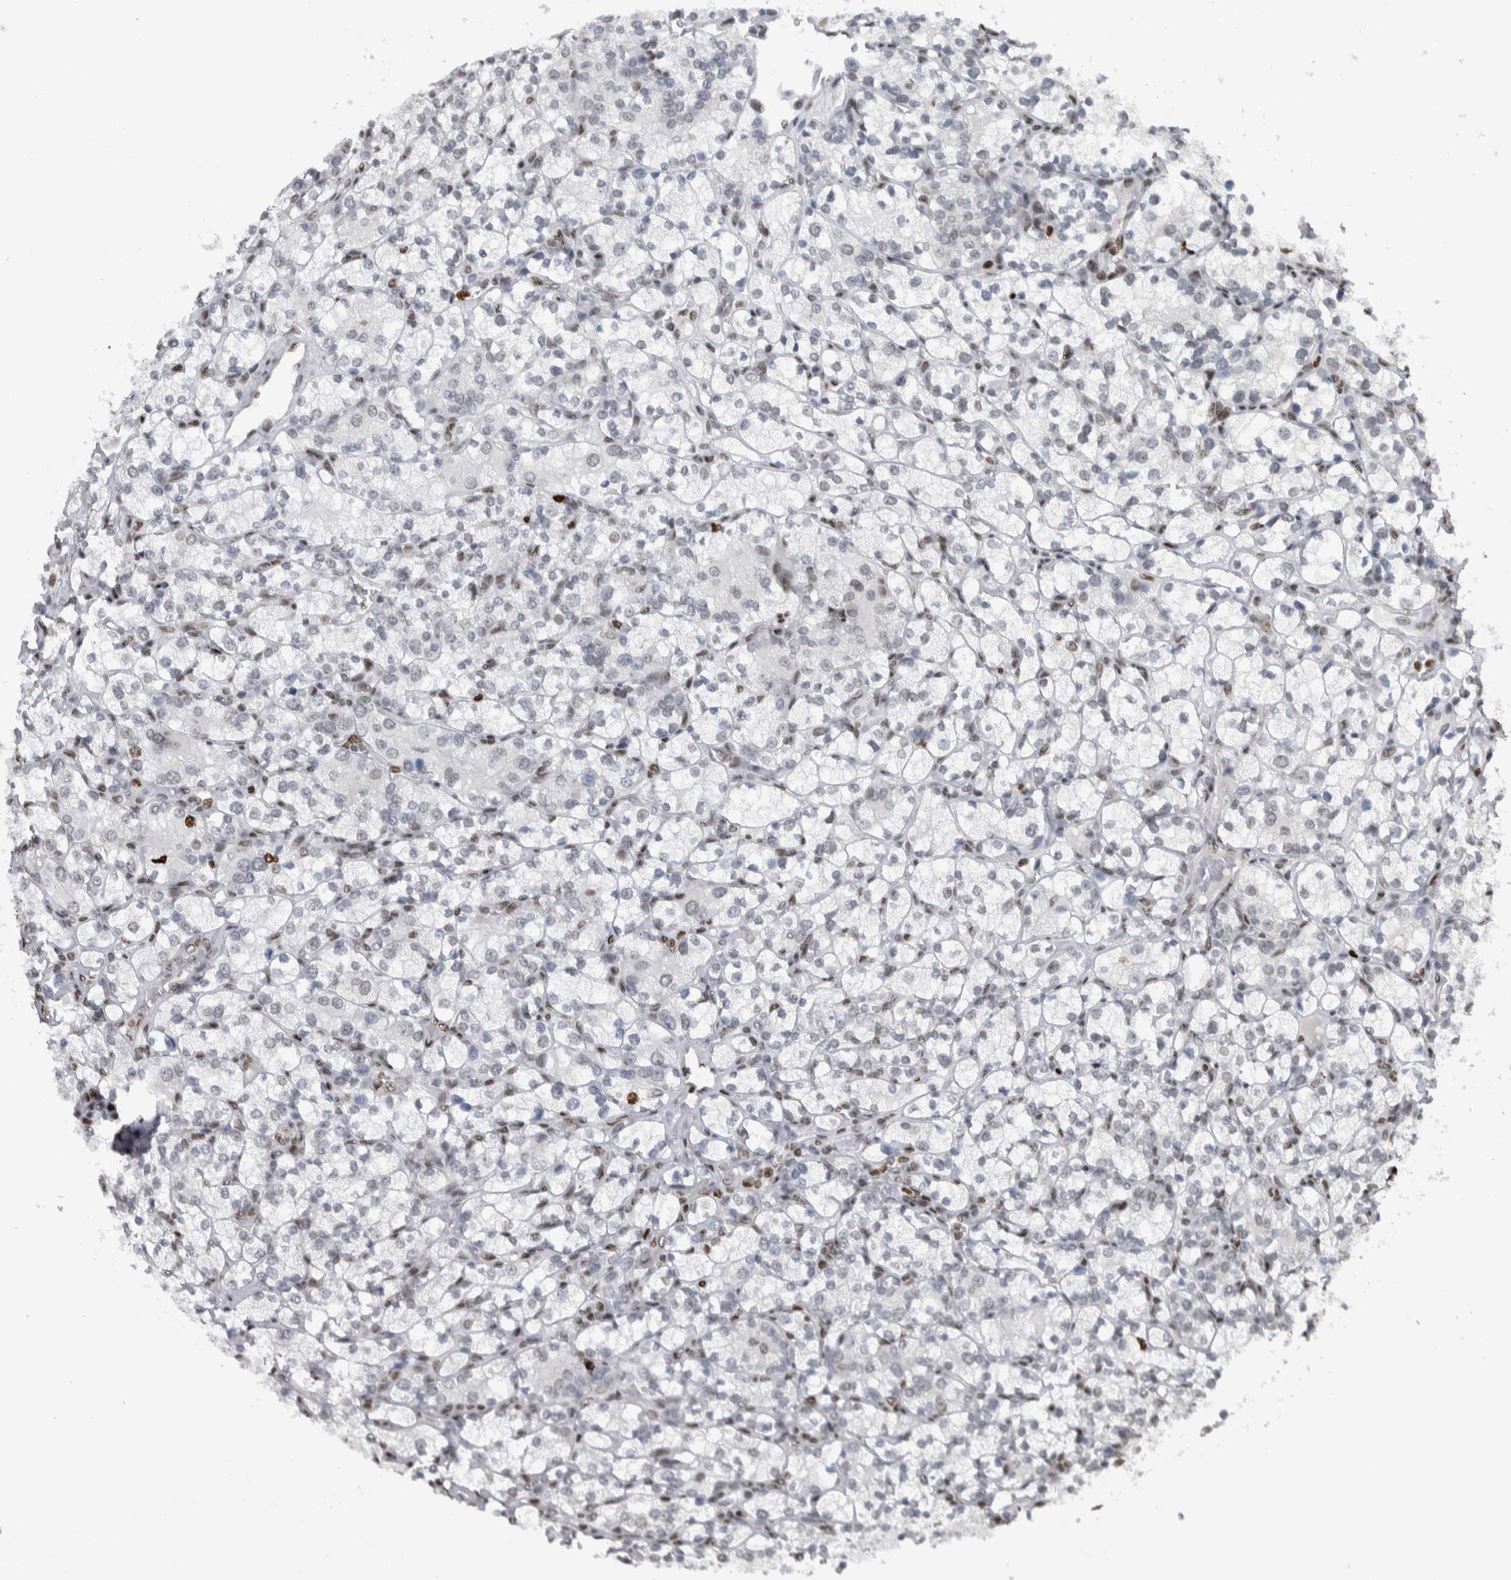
{"staining": {"intensity": "negative", "quantity": "none", "location": "none"}, "tissue": "renal cancer", "cell_type": "Tumor cells", "image_type": "cancer", "snomed": [{"axis": "morphology", "description": "Adenocarcinoma, NOS"}, {"axis": "topography", "description": "Kidney"}], "caption": "The immunohistochemistry (IHC) histopathology image has no significant positivity in tumor cells of renal cancer (adenocarcinoma) tissue.", "gene": "TOP2B", "patient": {"sex": "male", "age": 77}}